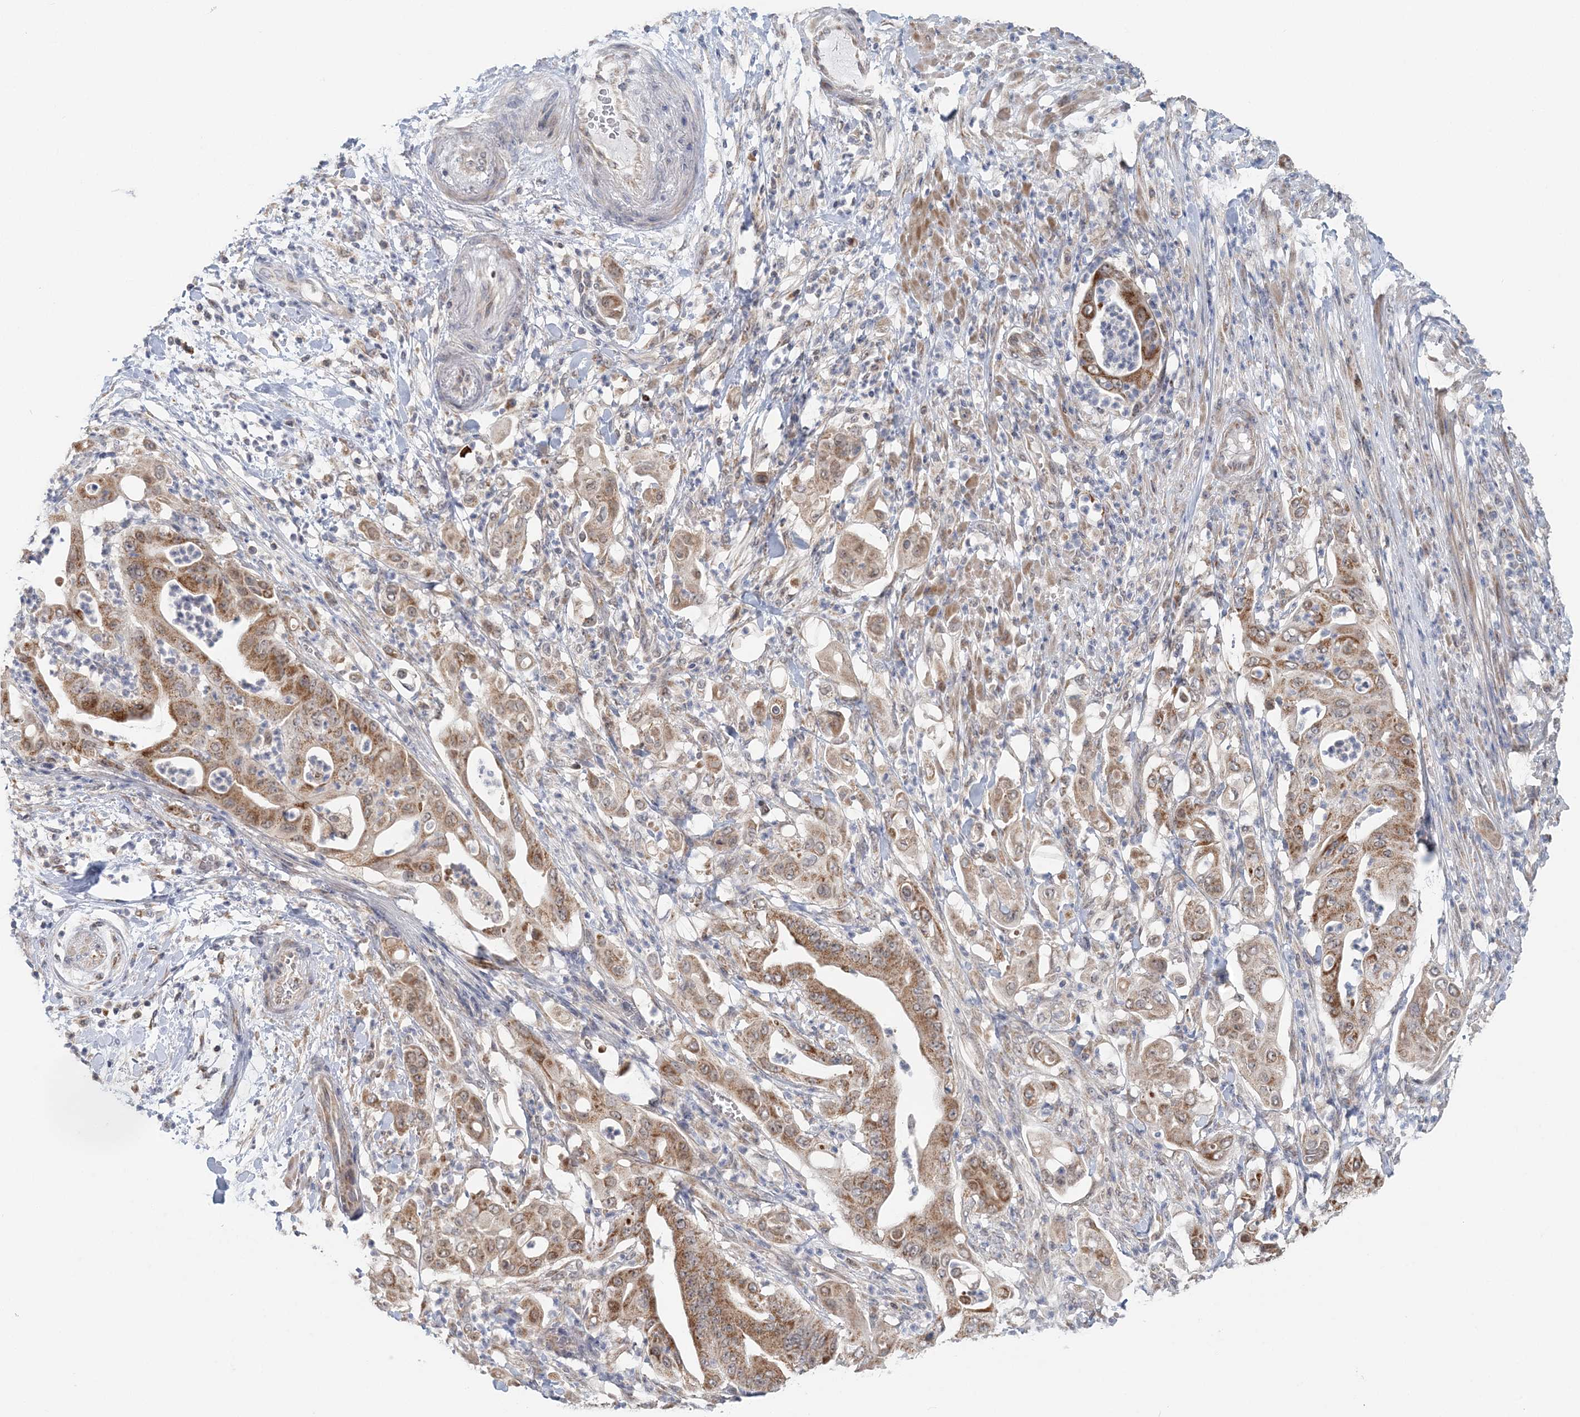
{"staining": {"intensity": "moderate", "quantity": ">75%", "location": "cytoplasmic/membranous"}, "tissue": "pancreatic cancer", "cell_type": "Tumor cells", "image_type": "cancer", "snomed": [{"axis": "morphology", "description": "Adenocarcinoma, NOS"}, {"axis": "topography", "description": "Pancreas"}], "caption": "This is an image of IHC staining of pancreatic adenocarcinoma, which shows moderate staining in the cytoplasmic/membranous of tumor cells.", "gene": "RNF150", "patient": {"sex": "female", "age": 77}}